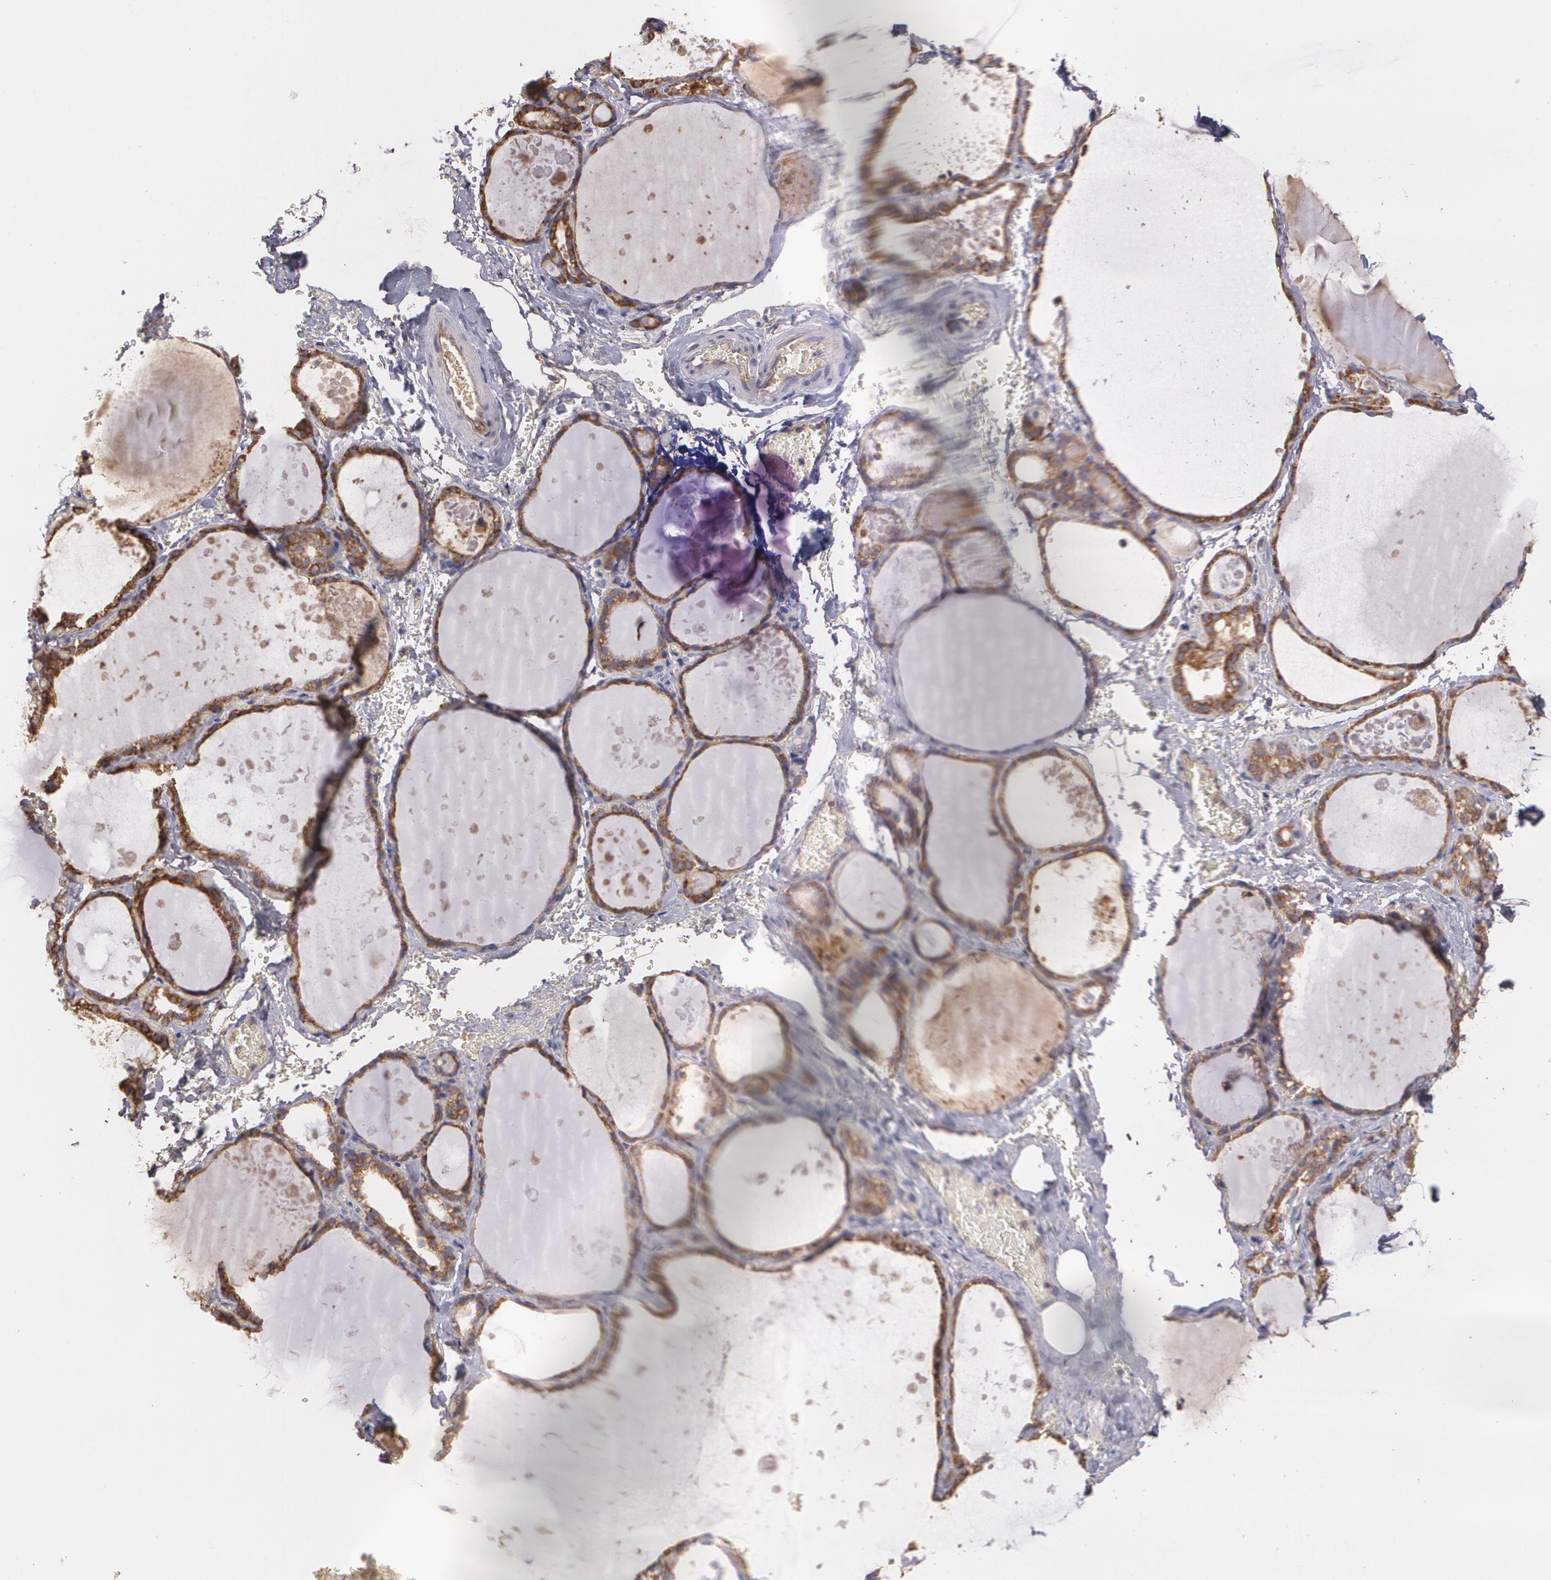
{"staining": {"intensity": "strong", "quantity": ">75%", "location": "cytoplasmic/membranous"}, "tissue": "thyroid gland", "cell_type": "Glandular cells", "image_type": "normal", "snomed": [{"axis": "morphology", "description": "Normal tissue, NOS"}, {"axis": "topography", "description": "Thyroid gland"}], "caption": "A histopathology image of human thyroid gland stained for a protein reveals strong cytoplasmic/membranous brown staining in glandular cells. The staining is performed using DAB brown chromogen to label protein expression. The nuclei are counter-stained blue using hematoxylin.", "gene": "ECE1", "patient": {"sex": "male", "age": 61}}